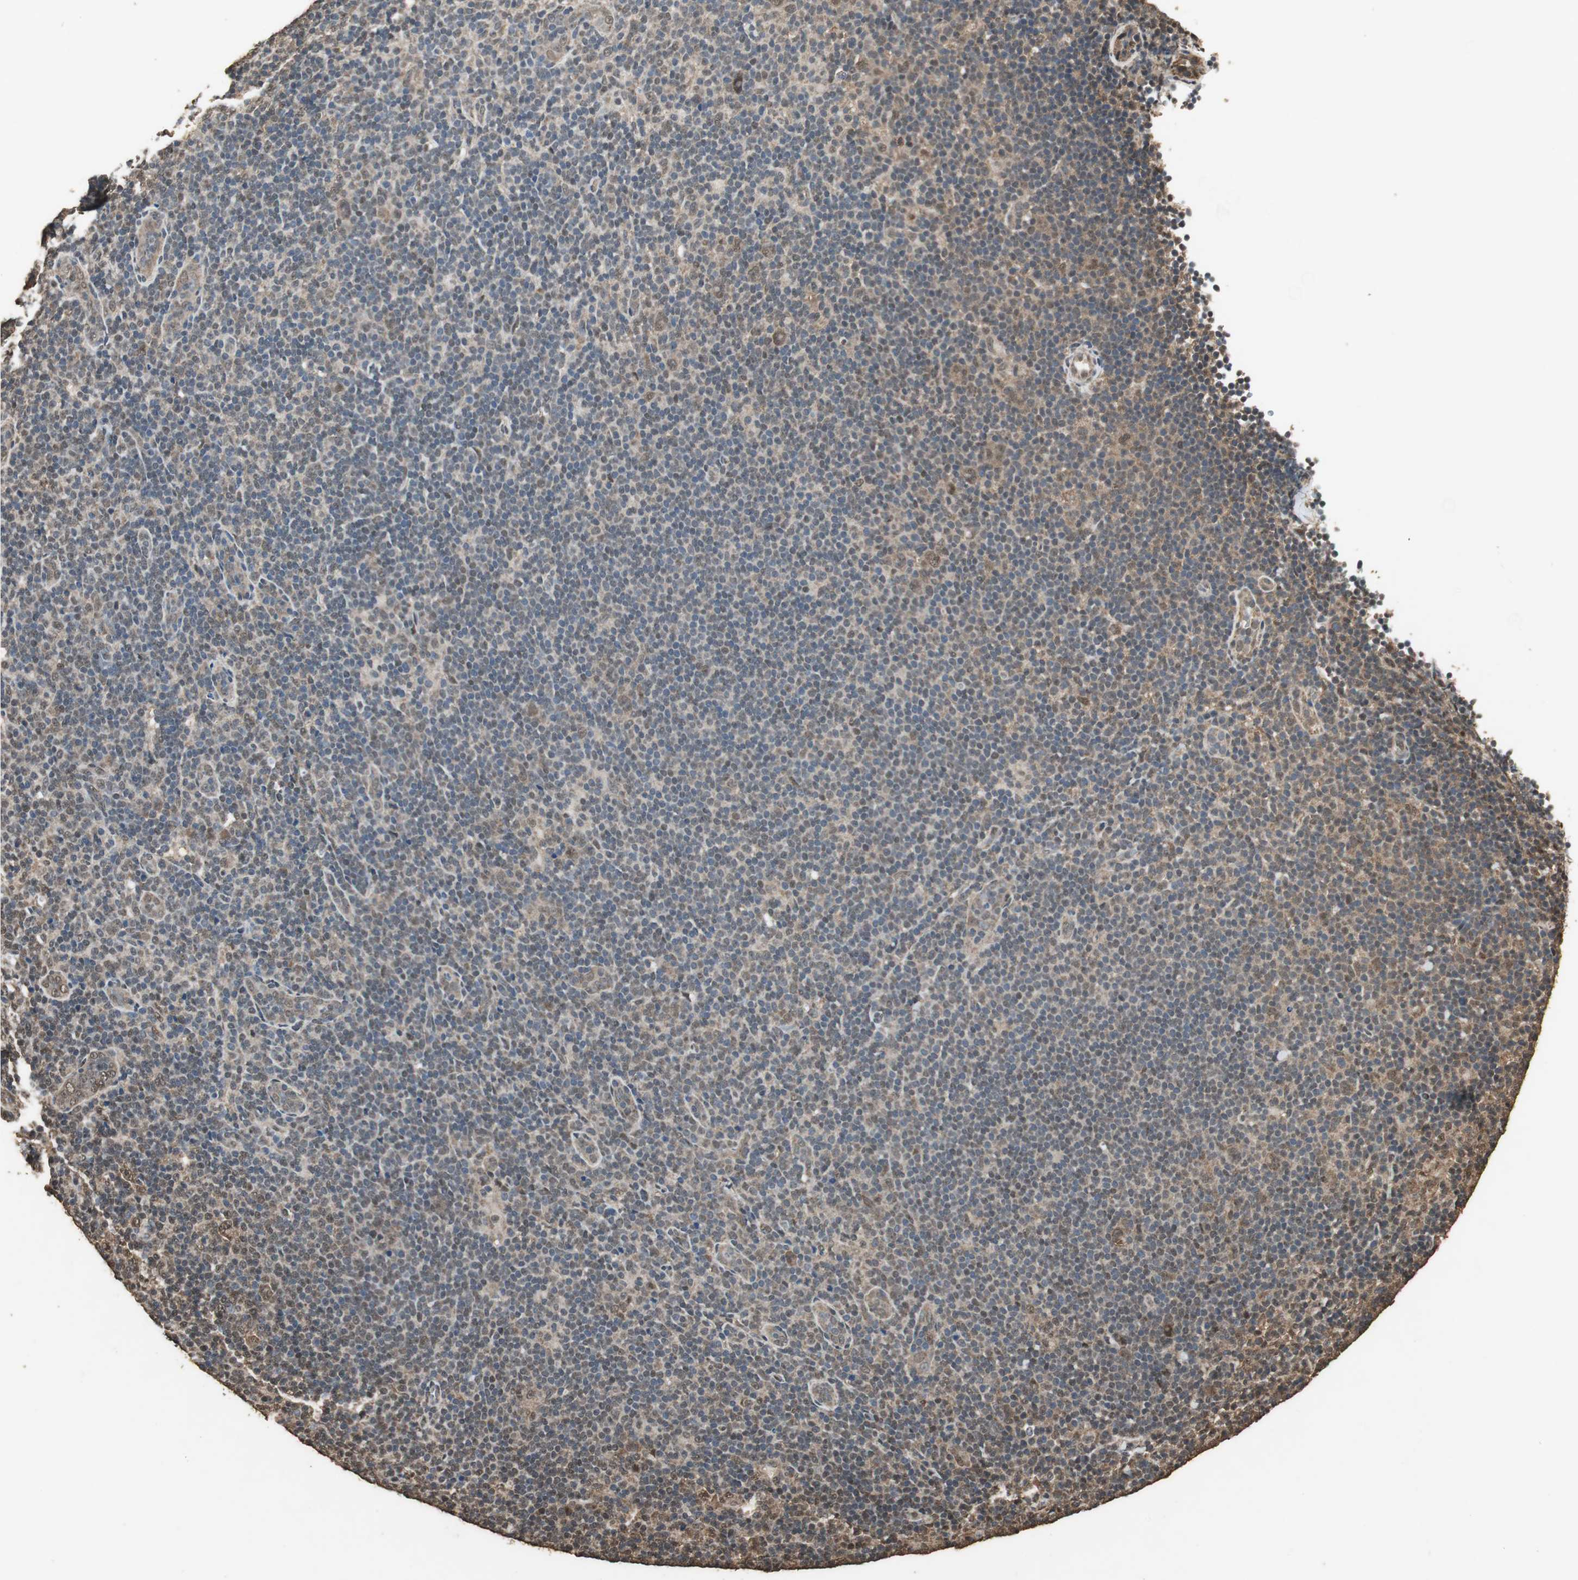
{"staining": {"intensity": "moderate", "quantity": "25%-75%", "location": "cytoplasmic/membranous,nuclear"}, "tissue": "lymphoma", "cell_type": "Tumor cells", "image_type": "cancer", "snomed": [{"axis": "morphology", "description": "Hodgkin's disease, NOS"}, {"axis": "topography", "description": "Lymph node"}], "caption": "High-power microscopy captured an immunohistochemistry (IHC) photomicrograph of Hodgkin's disease, revealing moderate cytoplasmic/membranous and nuclear staining in about 25%-75% of tumor cells.", "gene": "PPP1R13B", "patient": {"sex": "female", "age": 57}}